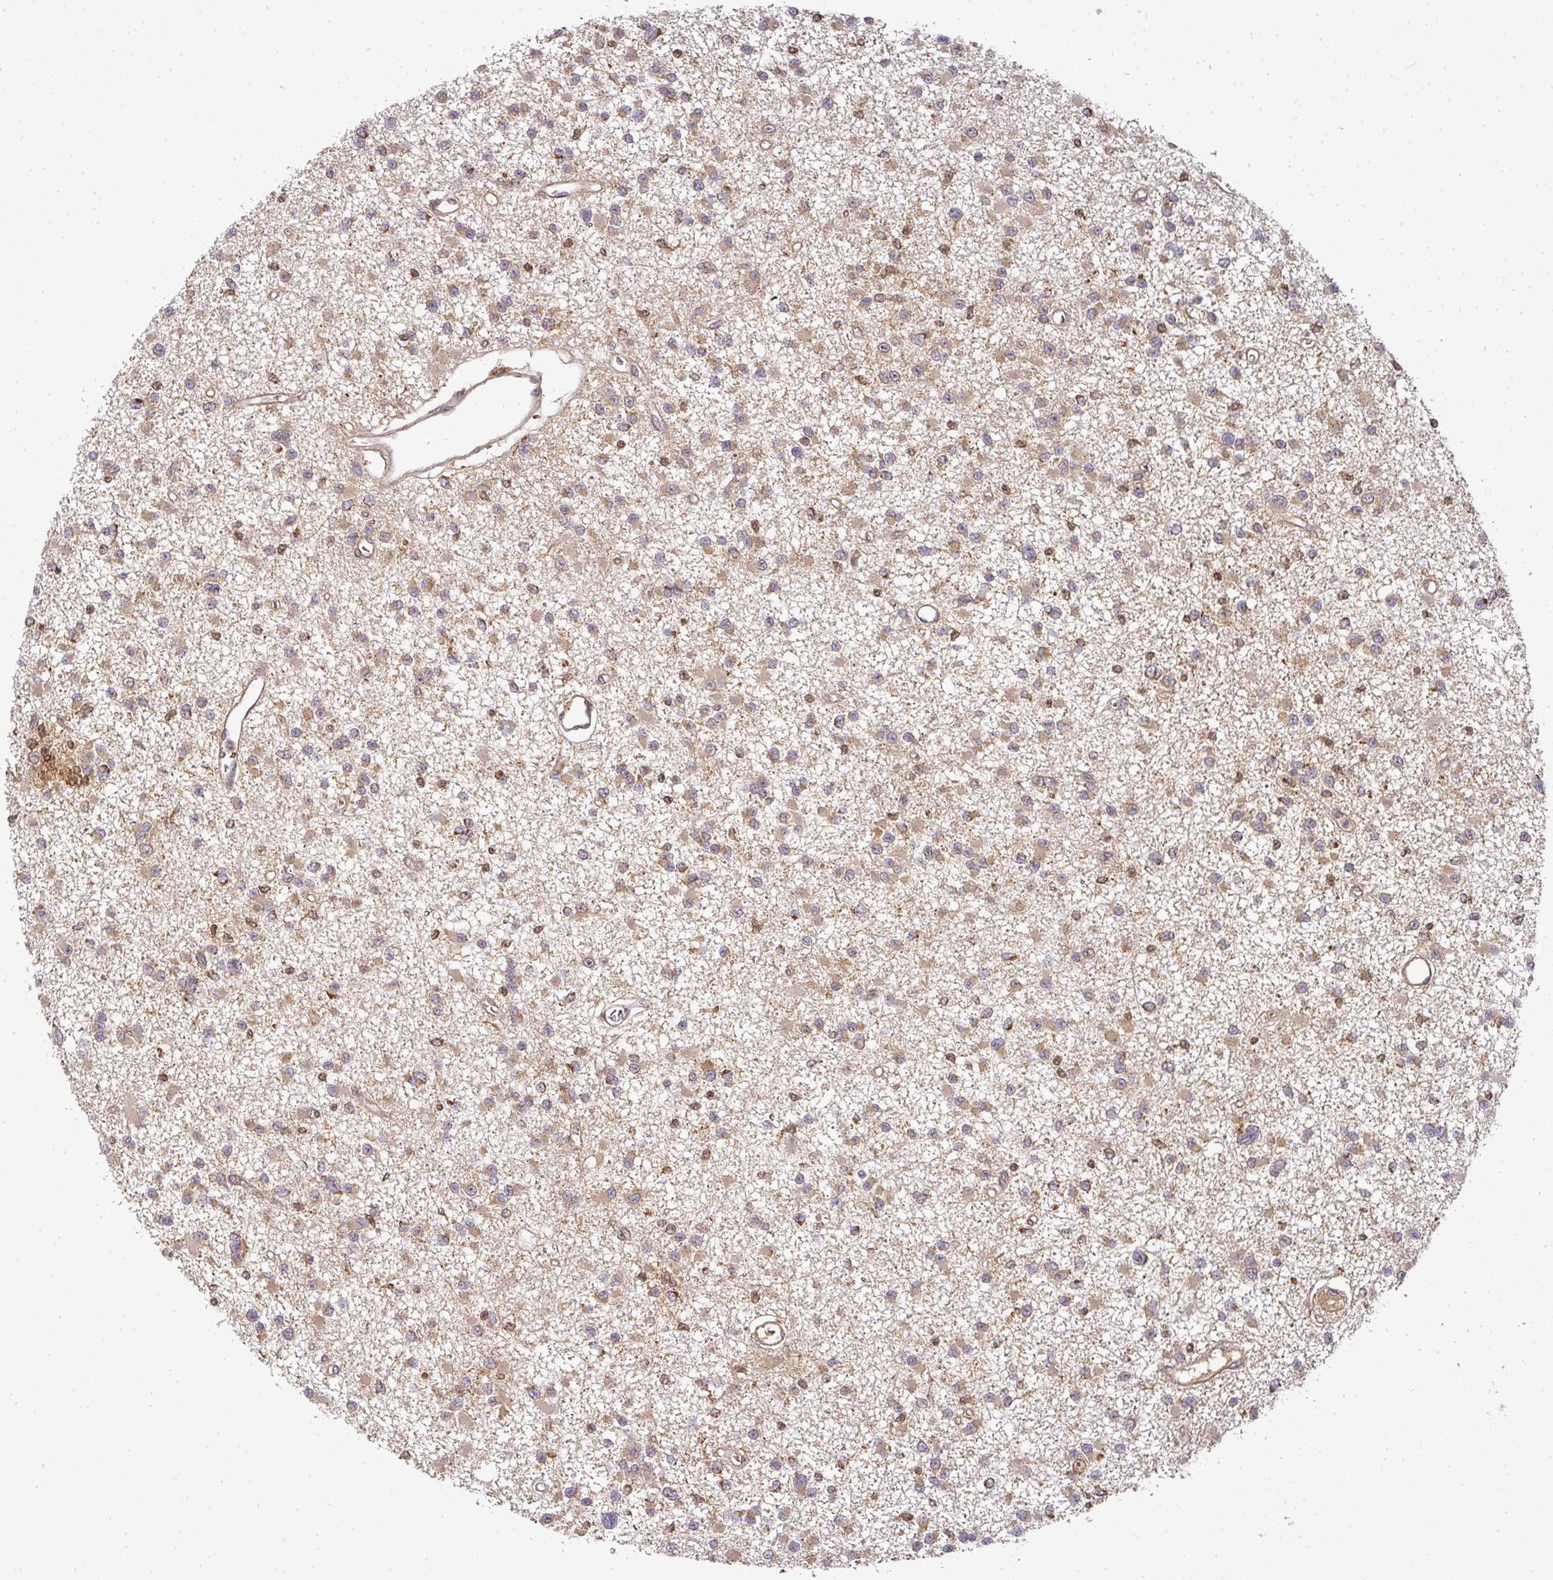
{"staining": {"intensity": "moderate", "quantity": ">75%", "location": "cytoplasmic/membranous"}, "tissue": "glioma", "cell_type": "Tumor cells", "image_type": "cancer", "snomed": [{"axis": "morphology", "description": "Glioma, malignant, Low grade"}, {"axis": "topography", "description": "Brain"}], "caption": "Moderate cytoplasmic/membranous staining is identified in approximately >75% of tumor cells in low-grade glioma (malignant). The staining was performed using DAB to visualize the protein expression in brown, while the nuclei were stained in blue with hematoxylin (Magnification: 20x).", "gene": "MALSU1", "patient": {"sex": "female", "age": 22}}